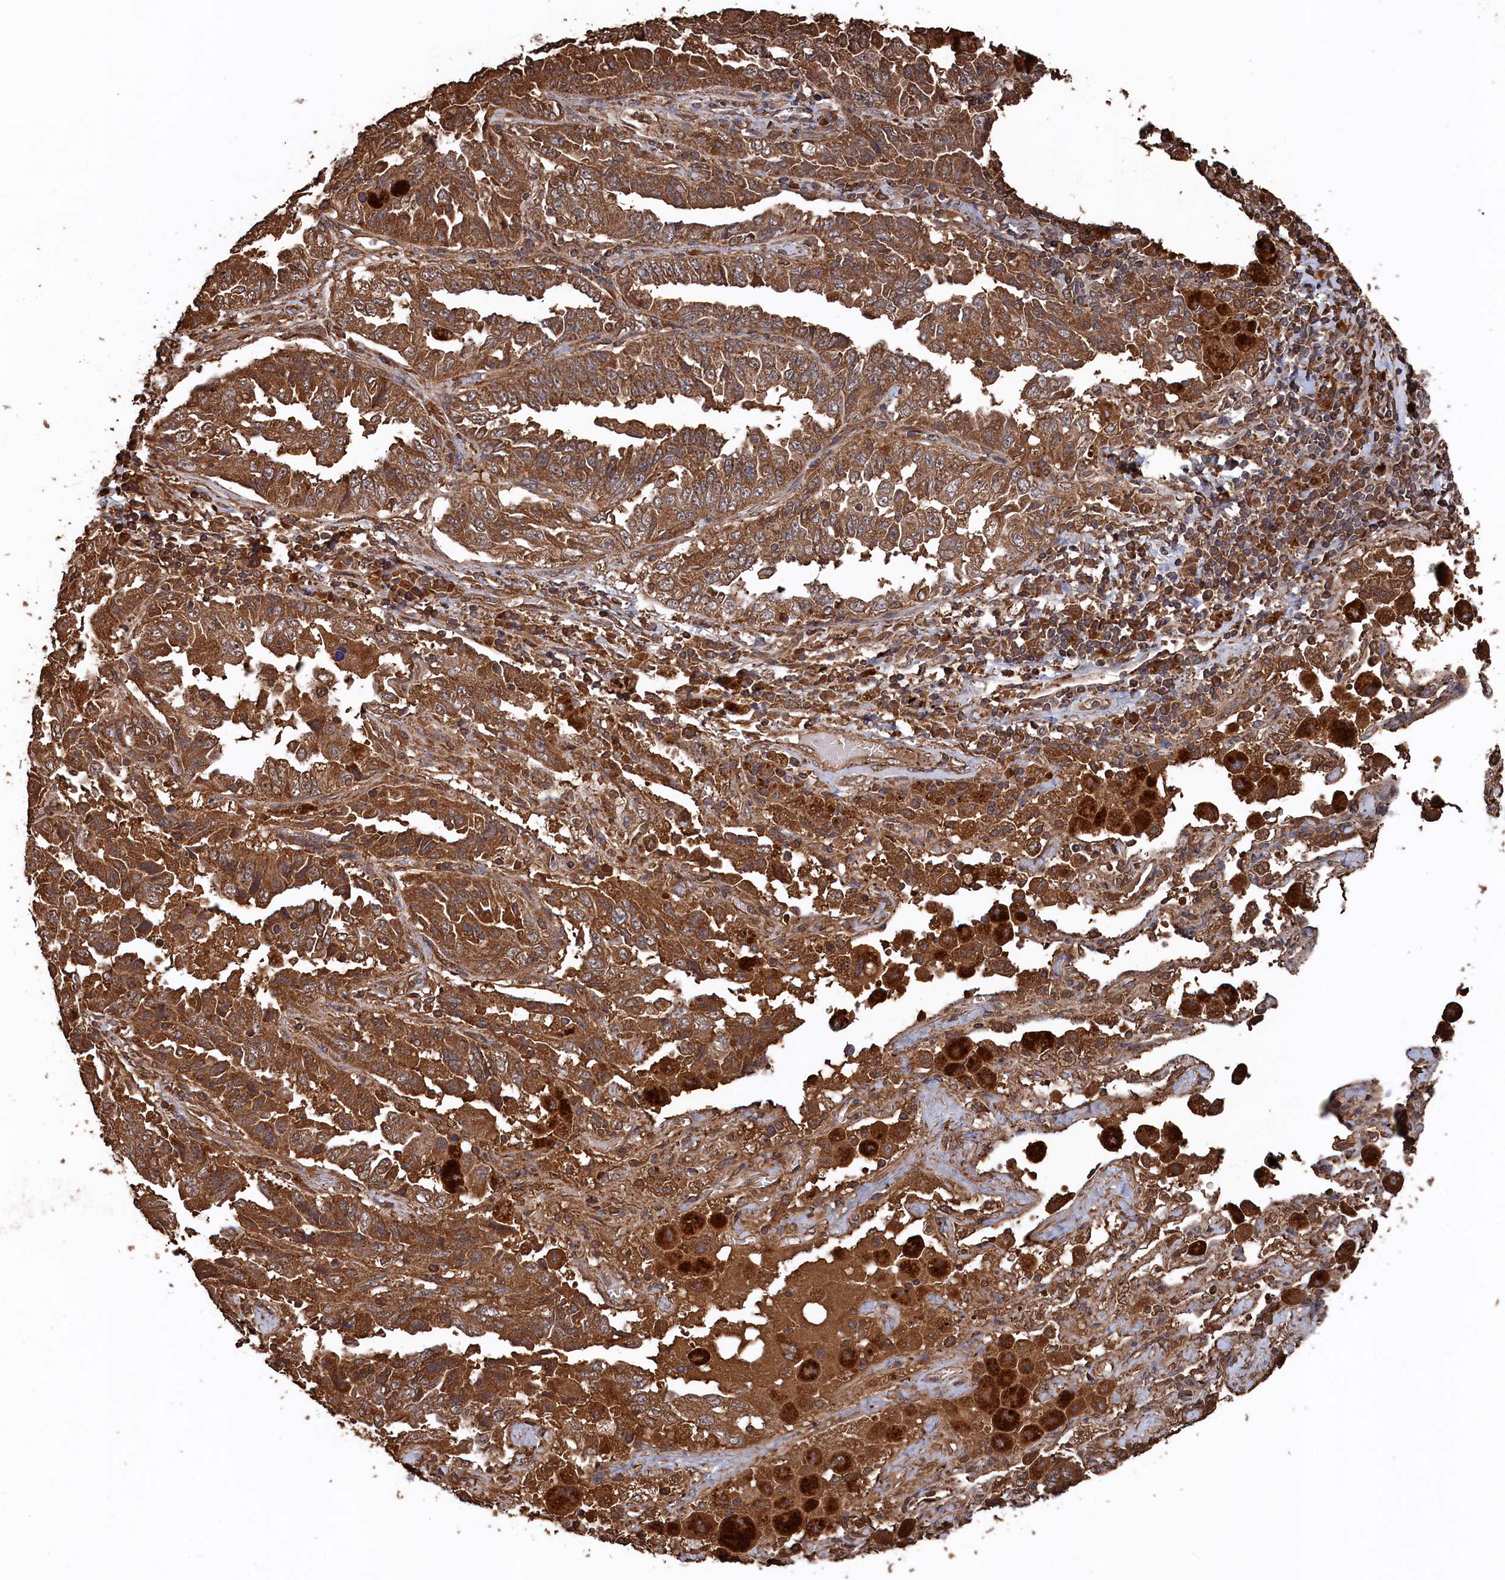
{"staining": {"intensity": "strong", "quantity": ">75%", "location": "cytoplasmic/membranous"}, "tissue": "lung cancer", "cell_type": "Tumor cells", "image_type": "cancer", "snomed": [{"axis": "morphology", "description": "Adenocarcinoma, NOS"}, {"axis": "topography", "description": "Lung"}], "caption": "High-magnification brightfield microscopy of lung adenocarcinoma stained with DAB (brown) and counterstained with hematoxylin (blue). tumor cells exhibit strong cytoplasmic/membranous positivity is seen in about>75% of cells.", "gene": "SNX33", "patient": {"sex": "female", "age": 51}}